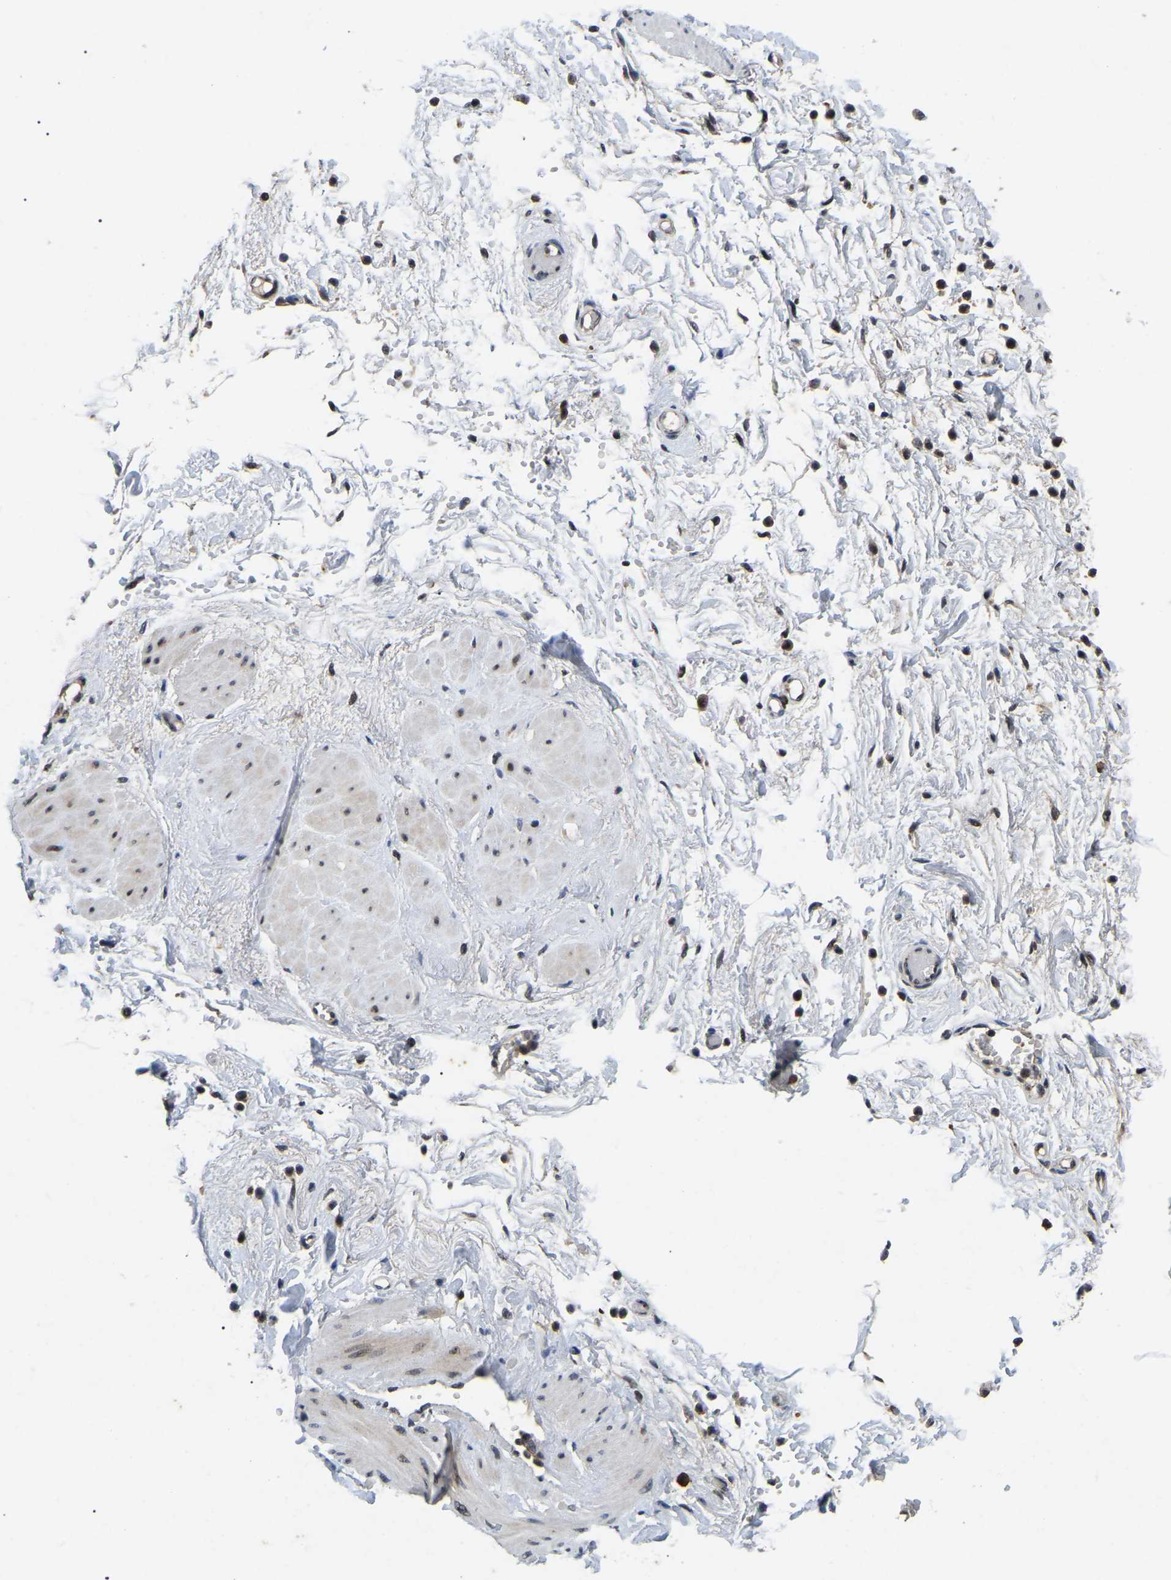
{"staining": {"intensity": "weak", "quantity": ">75%", "location": "nuclear"}, "tissue": "adipose tissue", "cell_type": "Adipocytes", "image_type": "normal", "snomed": [{"axis": "morphology", "description": "Normal tissue, NOS"}, {"axis": "topography", "description": "Soft tissue"}, {"axis": "topography", "description": "Vascular tissue"}], "caption": "Immunohistochemical staining of normal adipose tissue displays >75% levels of weak nuclear protein expression in about >75% of adipocytes.", "gene": "RBM28", "patient": {"sex": "female", "age": 35}}